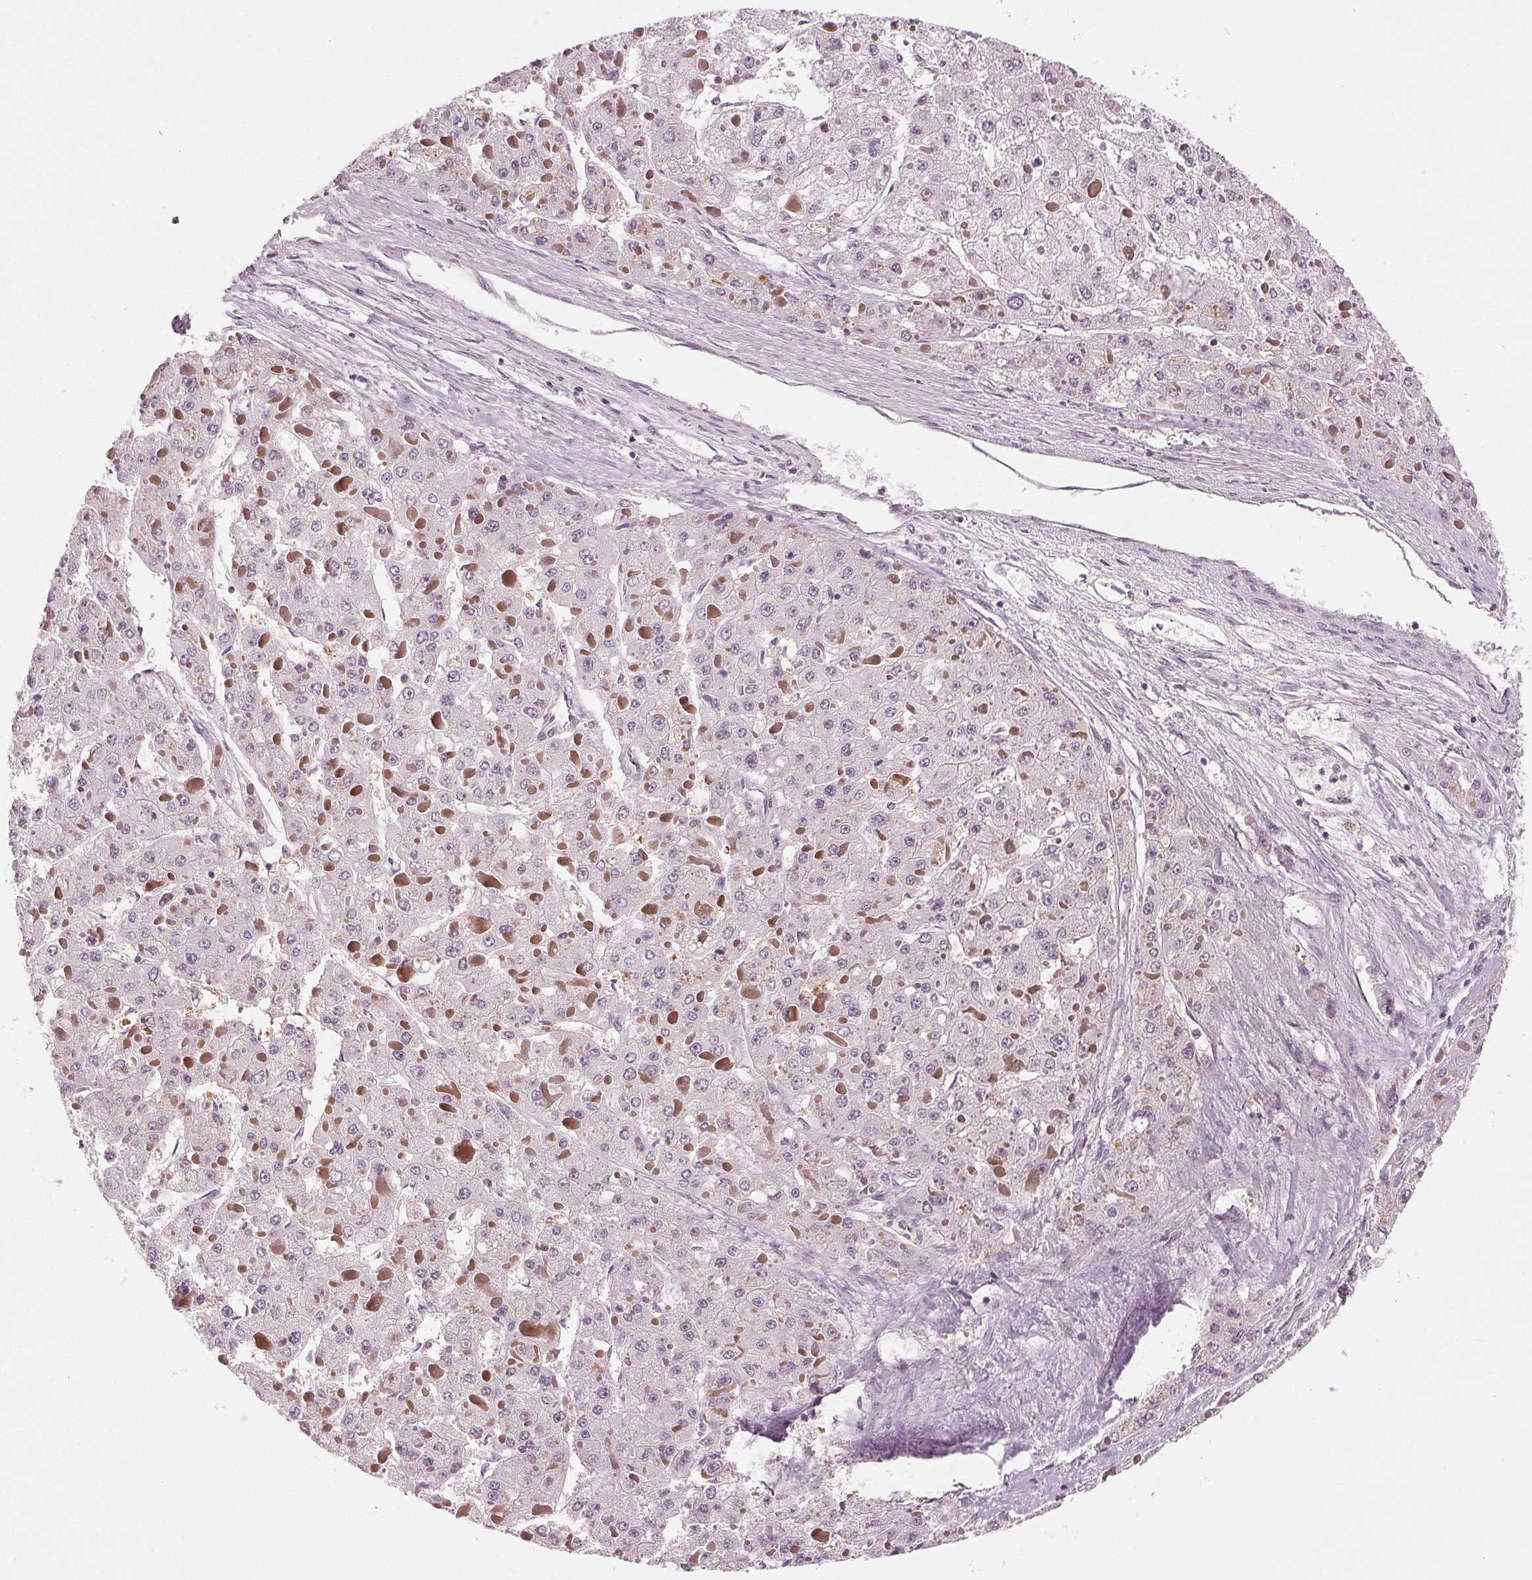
{"staining": {"intensity": "negative", "quantity": "none", "location": "none"}, "tissue": "liver cancer", "cell_type": "Tumor cells", "image_type": "cancer", "snomed": [{"axis": "morphology", "description": "Carcinoma, Hepatocellular, NOS"}, {"axis": "topography", "description": "Liver"}], "caption": "Image shows no protein expression in tumor cells of liver cancer tissue.", "gene": "SLC34A1", "patient": {"sex": "female", "age": 73}}